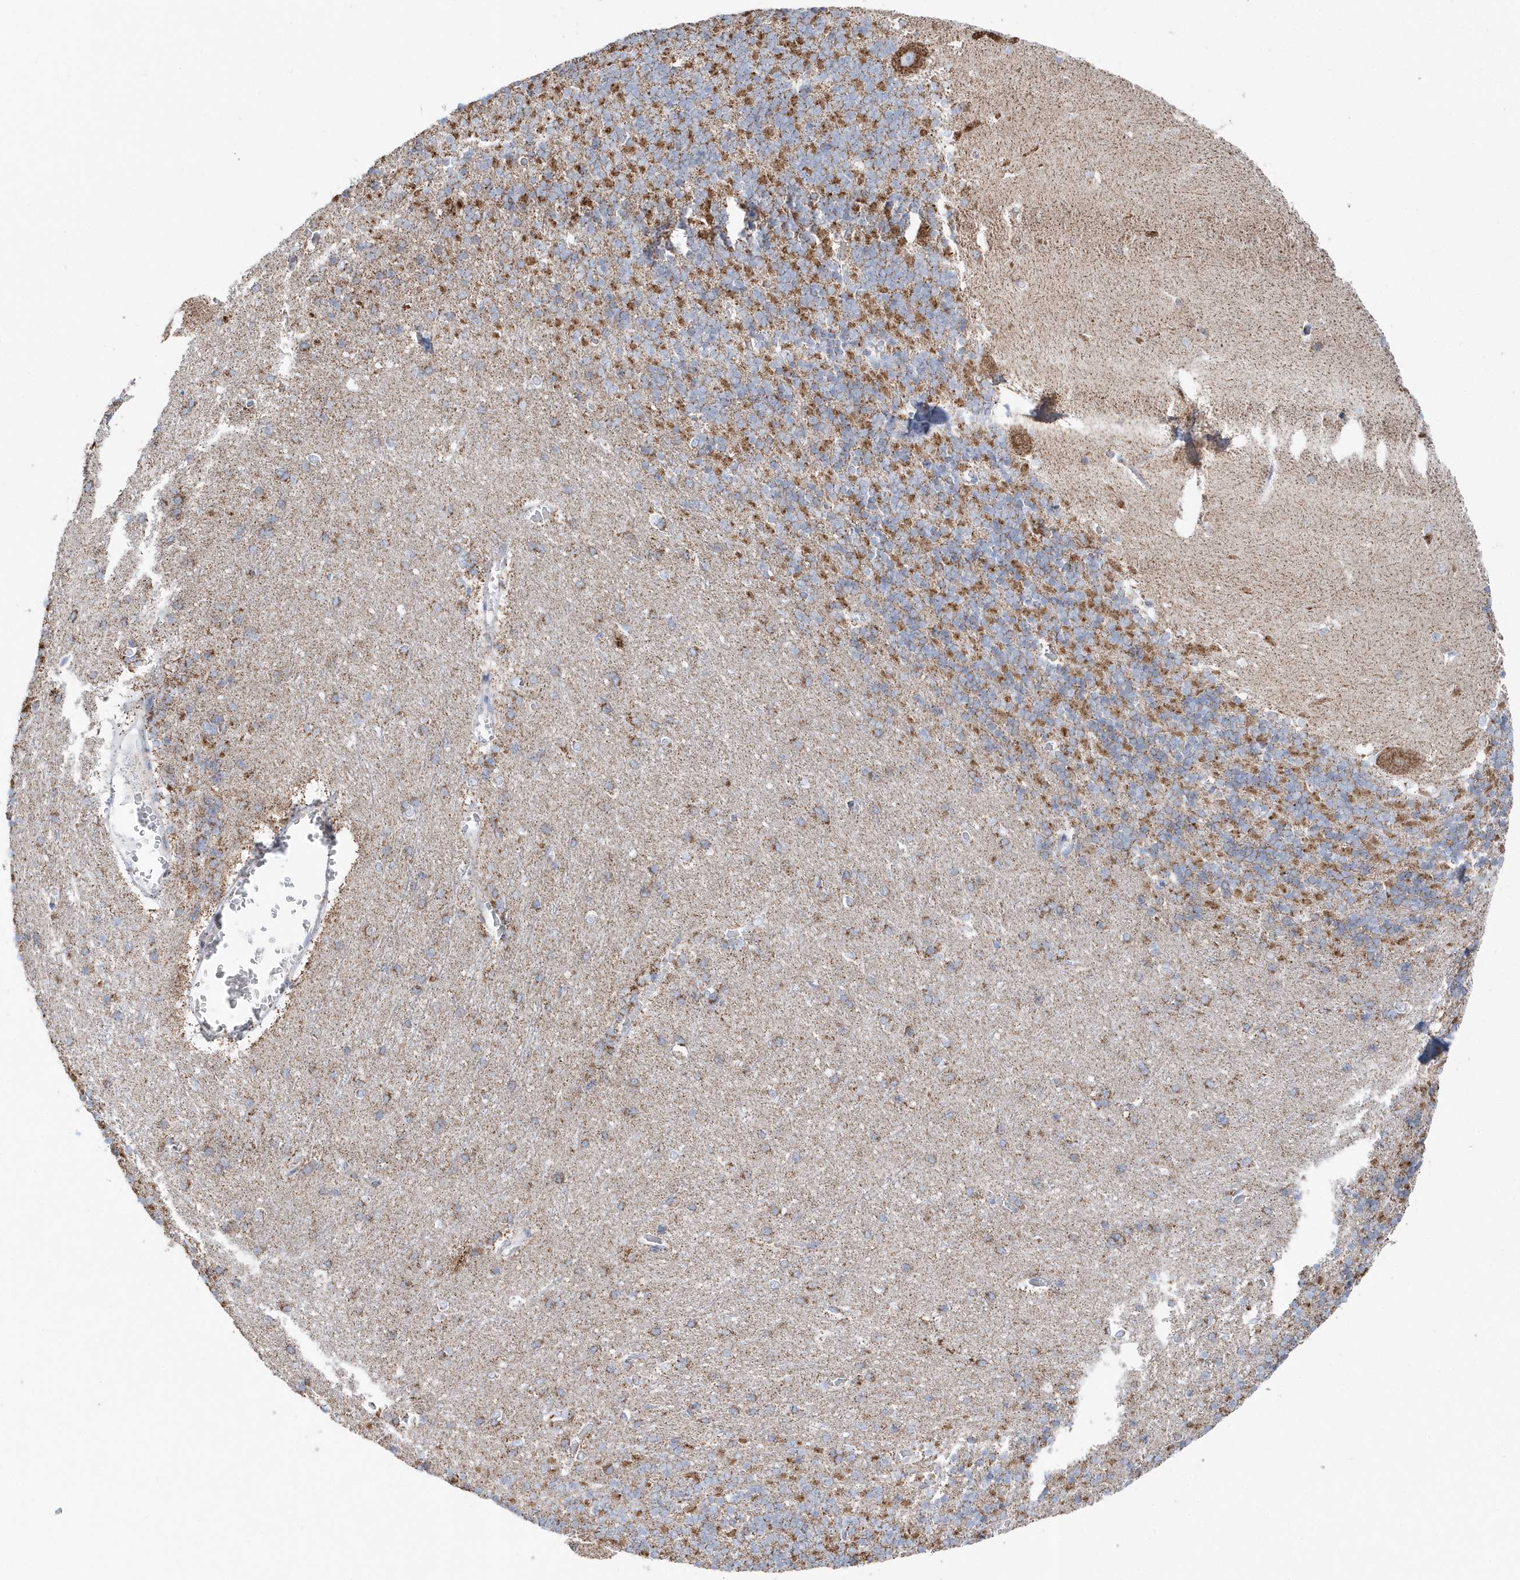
{"staining": {"intensity": "moderate", "quantity": ">75%", "location": "cytoplasmic/membranous"}, "tissue": "cerebellum", "cell_type": "Cells in granular layer", "image_type": "normal", "snomed": [{"axis": "morphology", "description": "Normal tissue, NOS"}, {"axis": "topography", "description": "Cerebellum"}], "caption": "Moderate cytoplasmic/membranous protein staining is present in about >75% of cells in granular layer in cerebellum. The staining was performed using DAB, with brown indicating positive protein expression. Nuclei are stained blue with hematoxylin.", "gene": "TMCO6", "patient": {"sex": "male", "age": 37}}